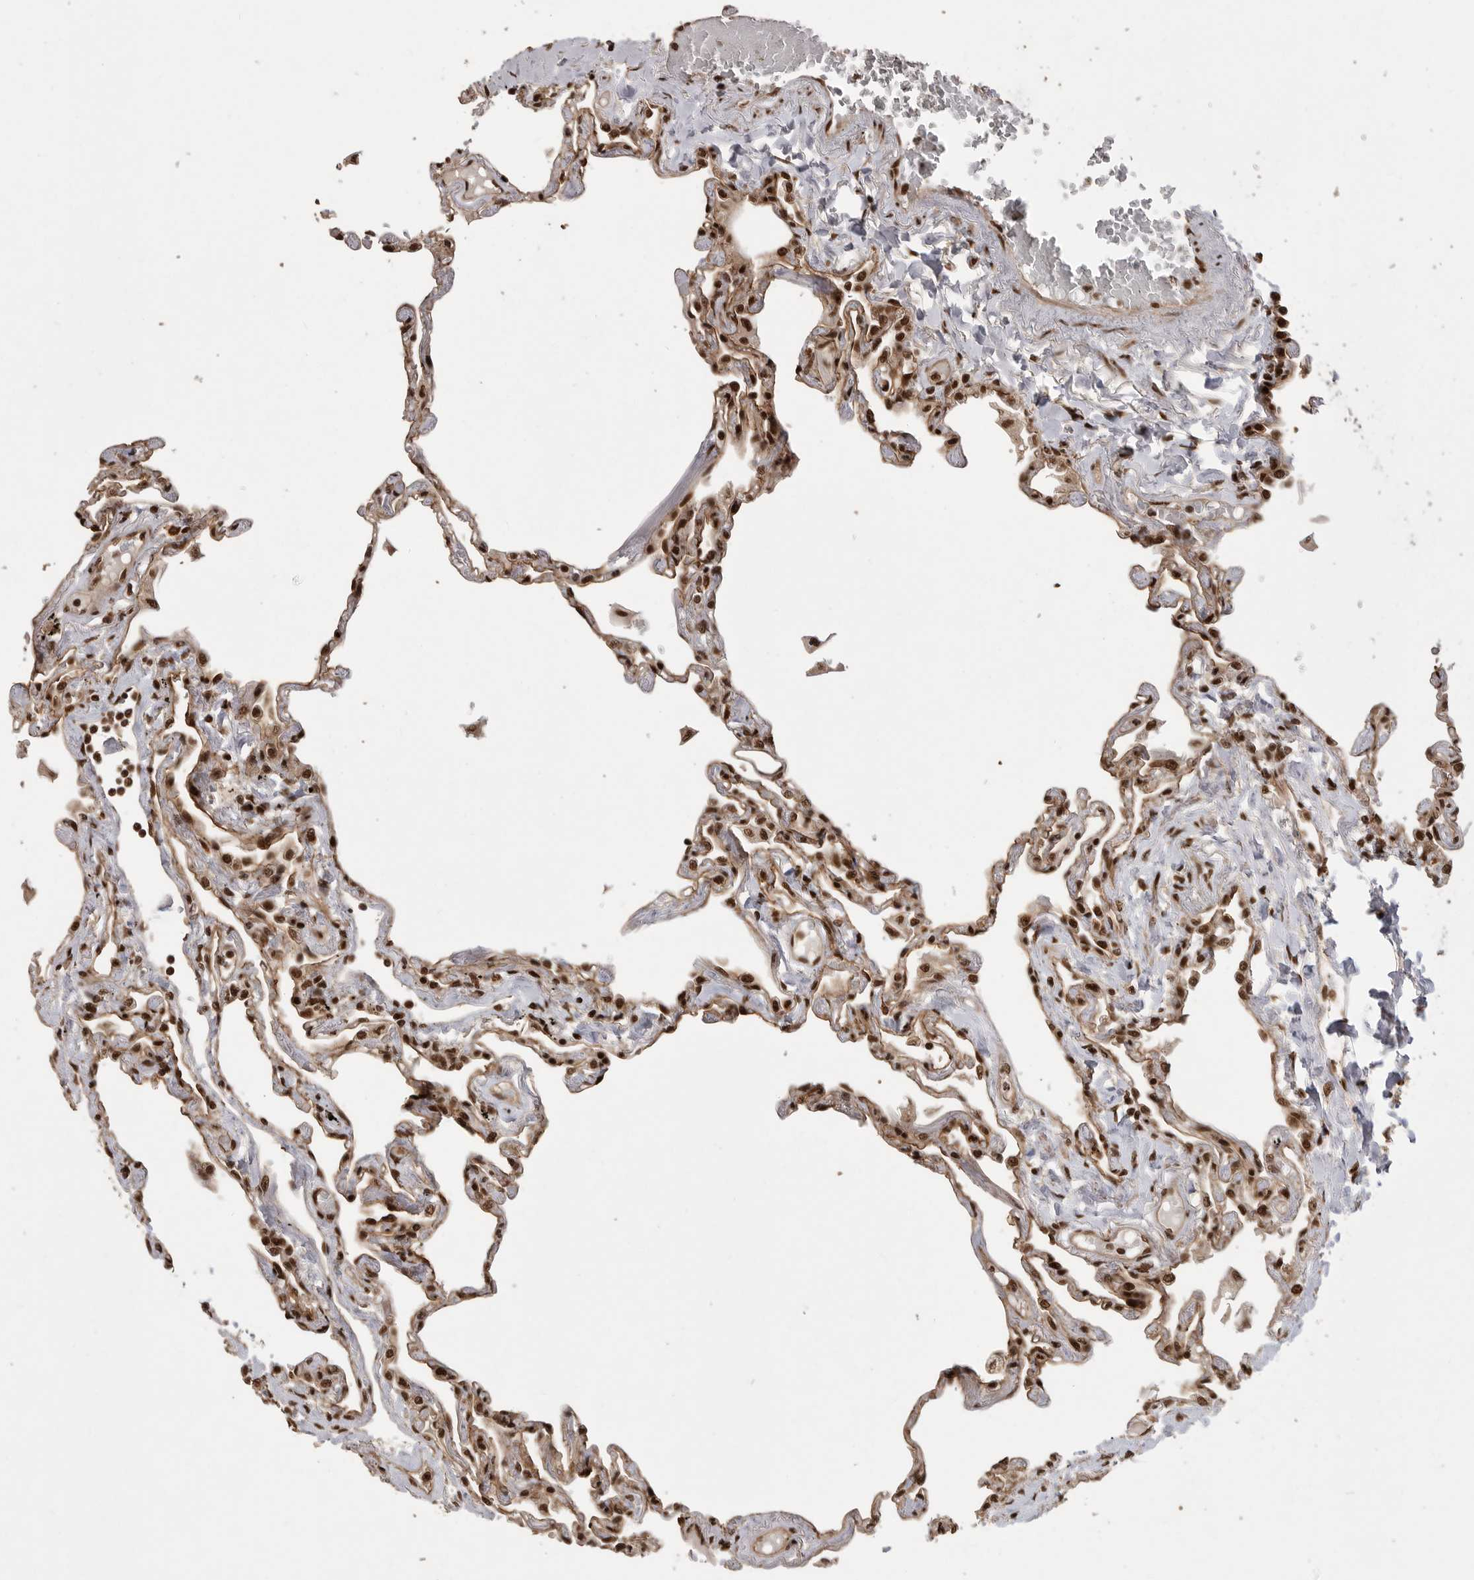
{"staining": {"intensity": "strong", "quantity": ">75%", "location": "nuclear"}, "tissue": "lung", "cell_type": "Alveolar cells", "image_type": "normal", "snomed": [{"axis": "morphology", "description": "Normal tissue, NOS"}, {"axis": "topography", "description": "Lung"}], "caption": "Immunohistochemistry of normal human lung reveals high levels of strong nuclear staining in about >75% of alveolar cells.", "gene": "PPP1R8", "patient": {"sex": "female", "age": 67}}